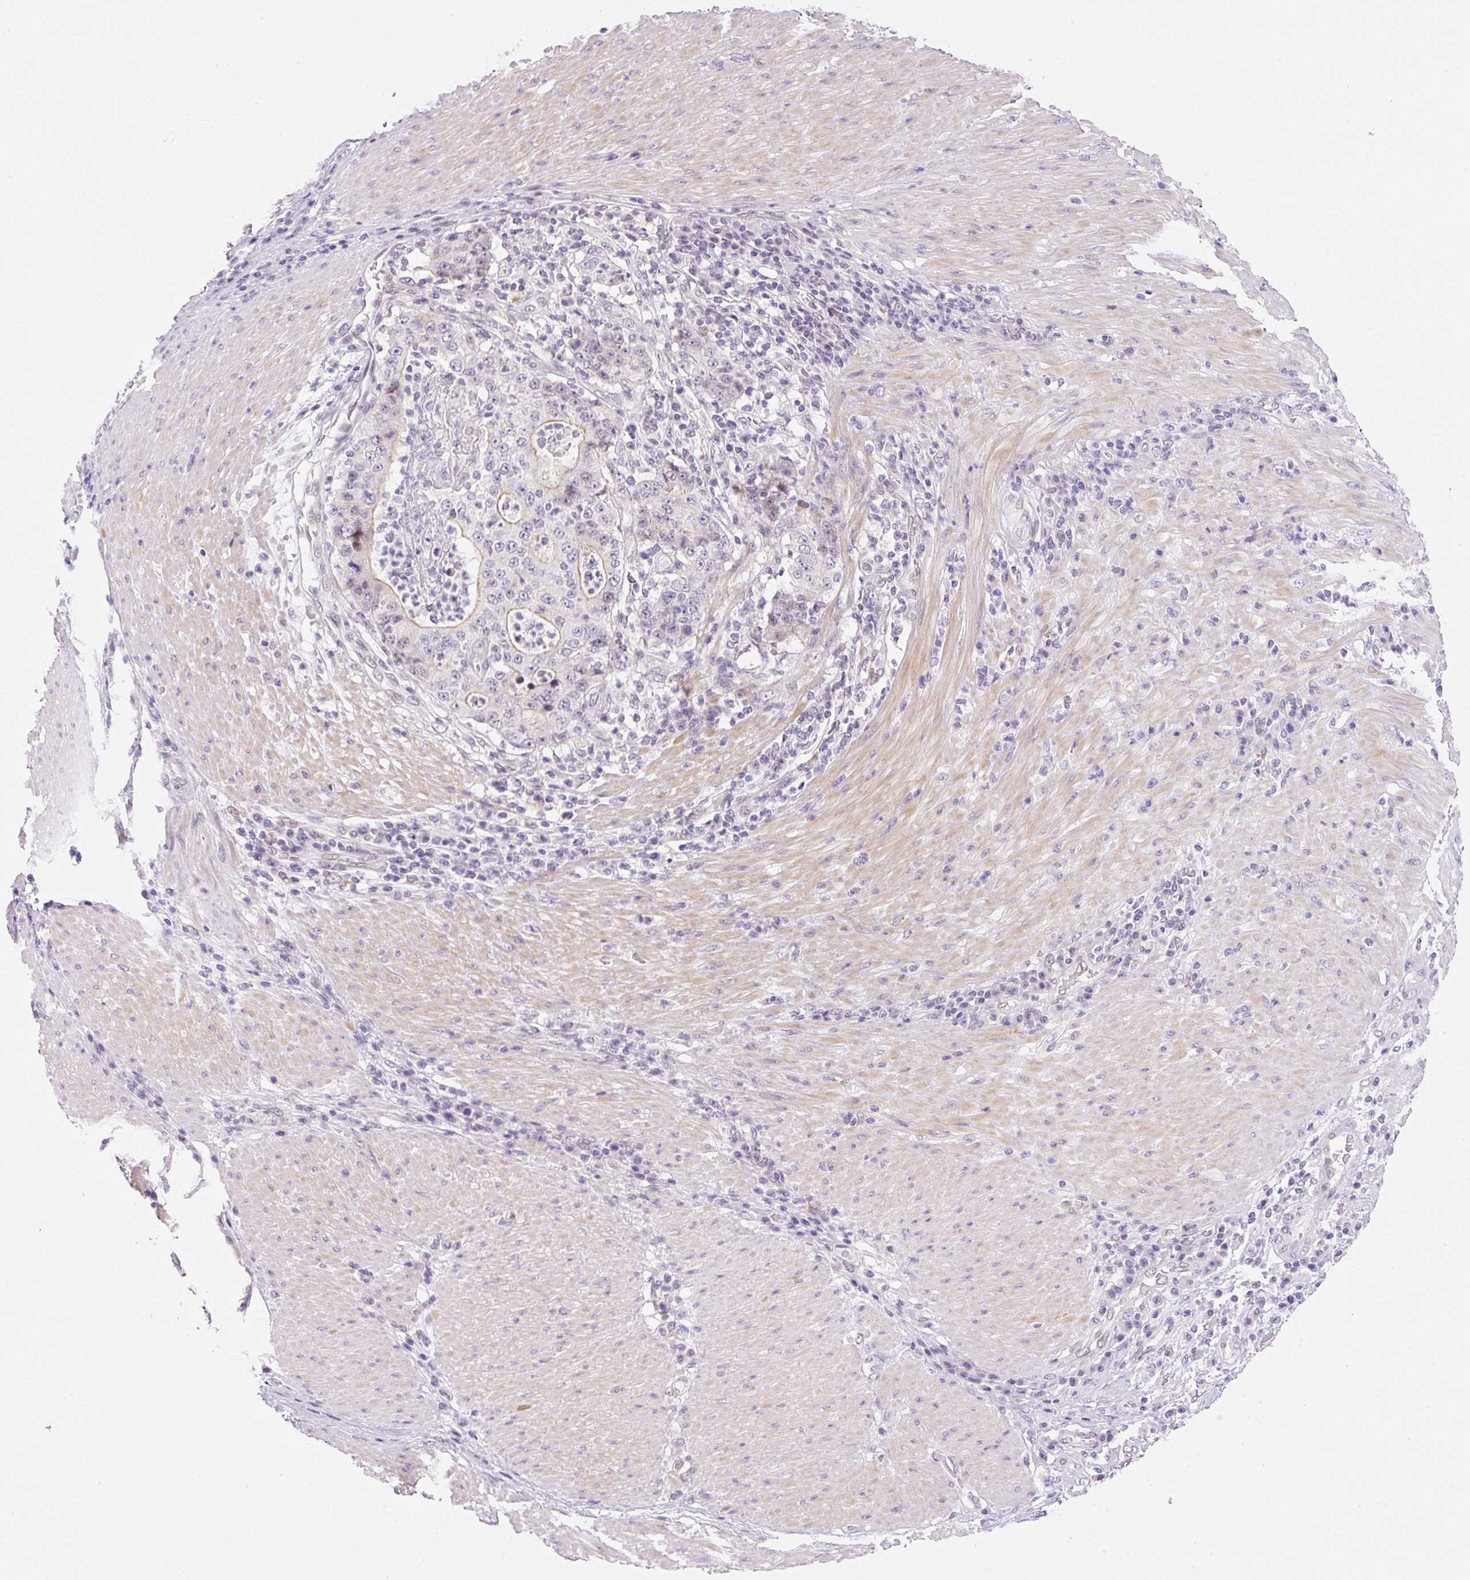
{"staining": {"intensity": "negative", "quantity": "none", "location": "none"}, "tissue": "stomach cancer", "cell_type": "Tumor cells", "image_type": "cancer", "snomed": [{"axis": "morphology", "description": "Normal tissue, NOS"}, {"axis": "morphology", "description": "Adenocarcinoma, NOS"}, {"axis": "topography", "description": "Stomach, upper"}, {"axis": "topography", "description": "Stomach"}], "caption": "Tumor cells are negative for protein expression in human adenocarcinoma (stomach).", "gene": "SYNE3", "patient": {"sex": "male", "age": 59}}